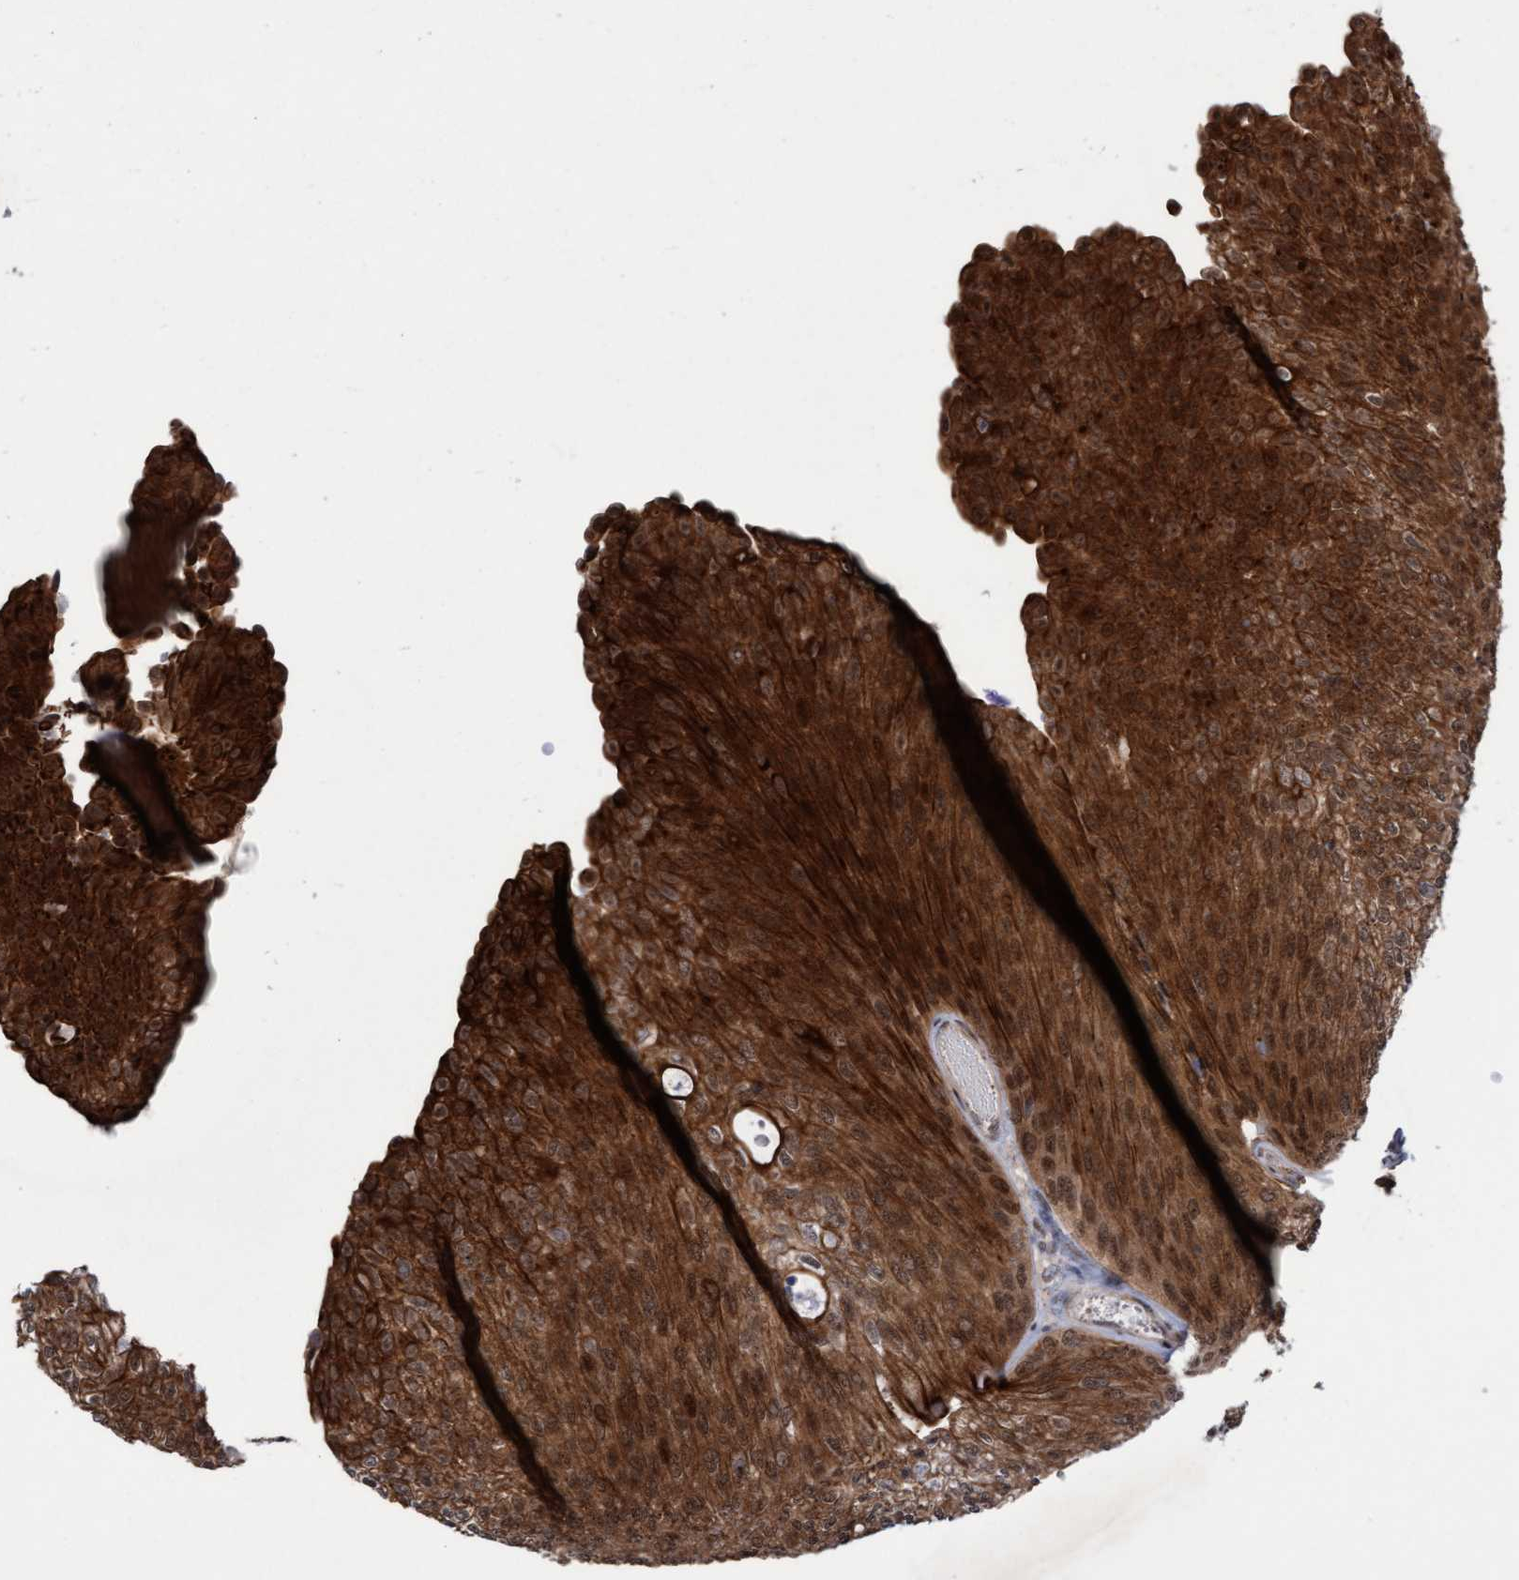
{"staining": {"intensity": "strong", "quantity": ">75%", "location": "cytoplasmic/membranous,nuclear"}, "tissue": "urothelial cancer", "cell_type": "Tumor cells", "image_type": "cancer", "snomed": [{"axis": "morphology", "description": "Urothelial carcinoma, Low grade"}, {"axis": "topography", "description": "Urinary bladder"}], "caption": "IHC micrograph of urothelial carcinoma (low-grade) stained for a protein (brown), which displays high levels of strong cytoplasmic/membranous and nuclear expression in approximately >75% of tumor cells.", "gene": "RAP1GAP2", "patient": {"sex": "female", "age": 79}}